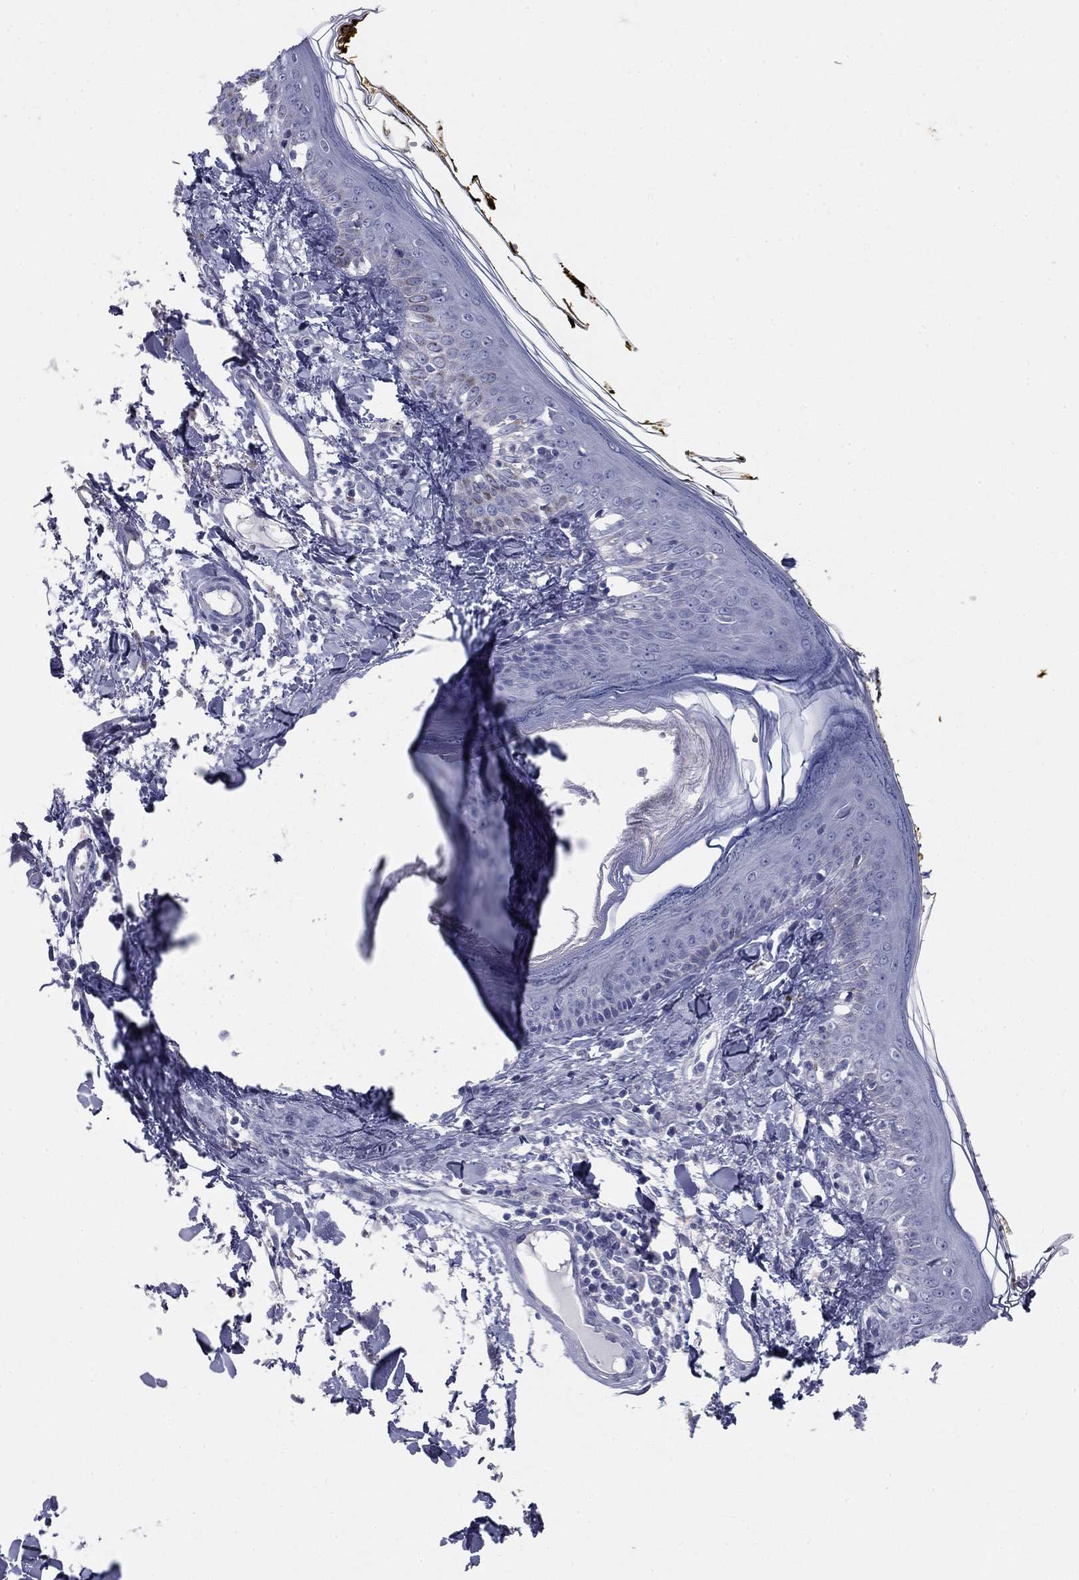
{"staining": {"intensity": "negative", "quantity": "none", "location": "none"}, "tissue": "skin", "cell_type": "Fibroblasts", "image_type": "normal", "snomed": [{"axis": "morphology", "description": "Normal tissue, NOS"}, {"axis": "topography", "description": "Skin"}], "caption": "Skin was stained to show a protein in brown. There is no significant expression in fibroblasts.", "gene": "GRK7", "patient": {"sex": "male", "age": 76}}